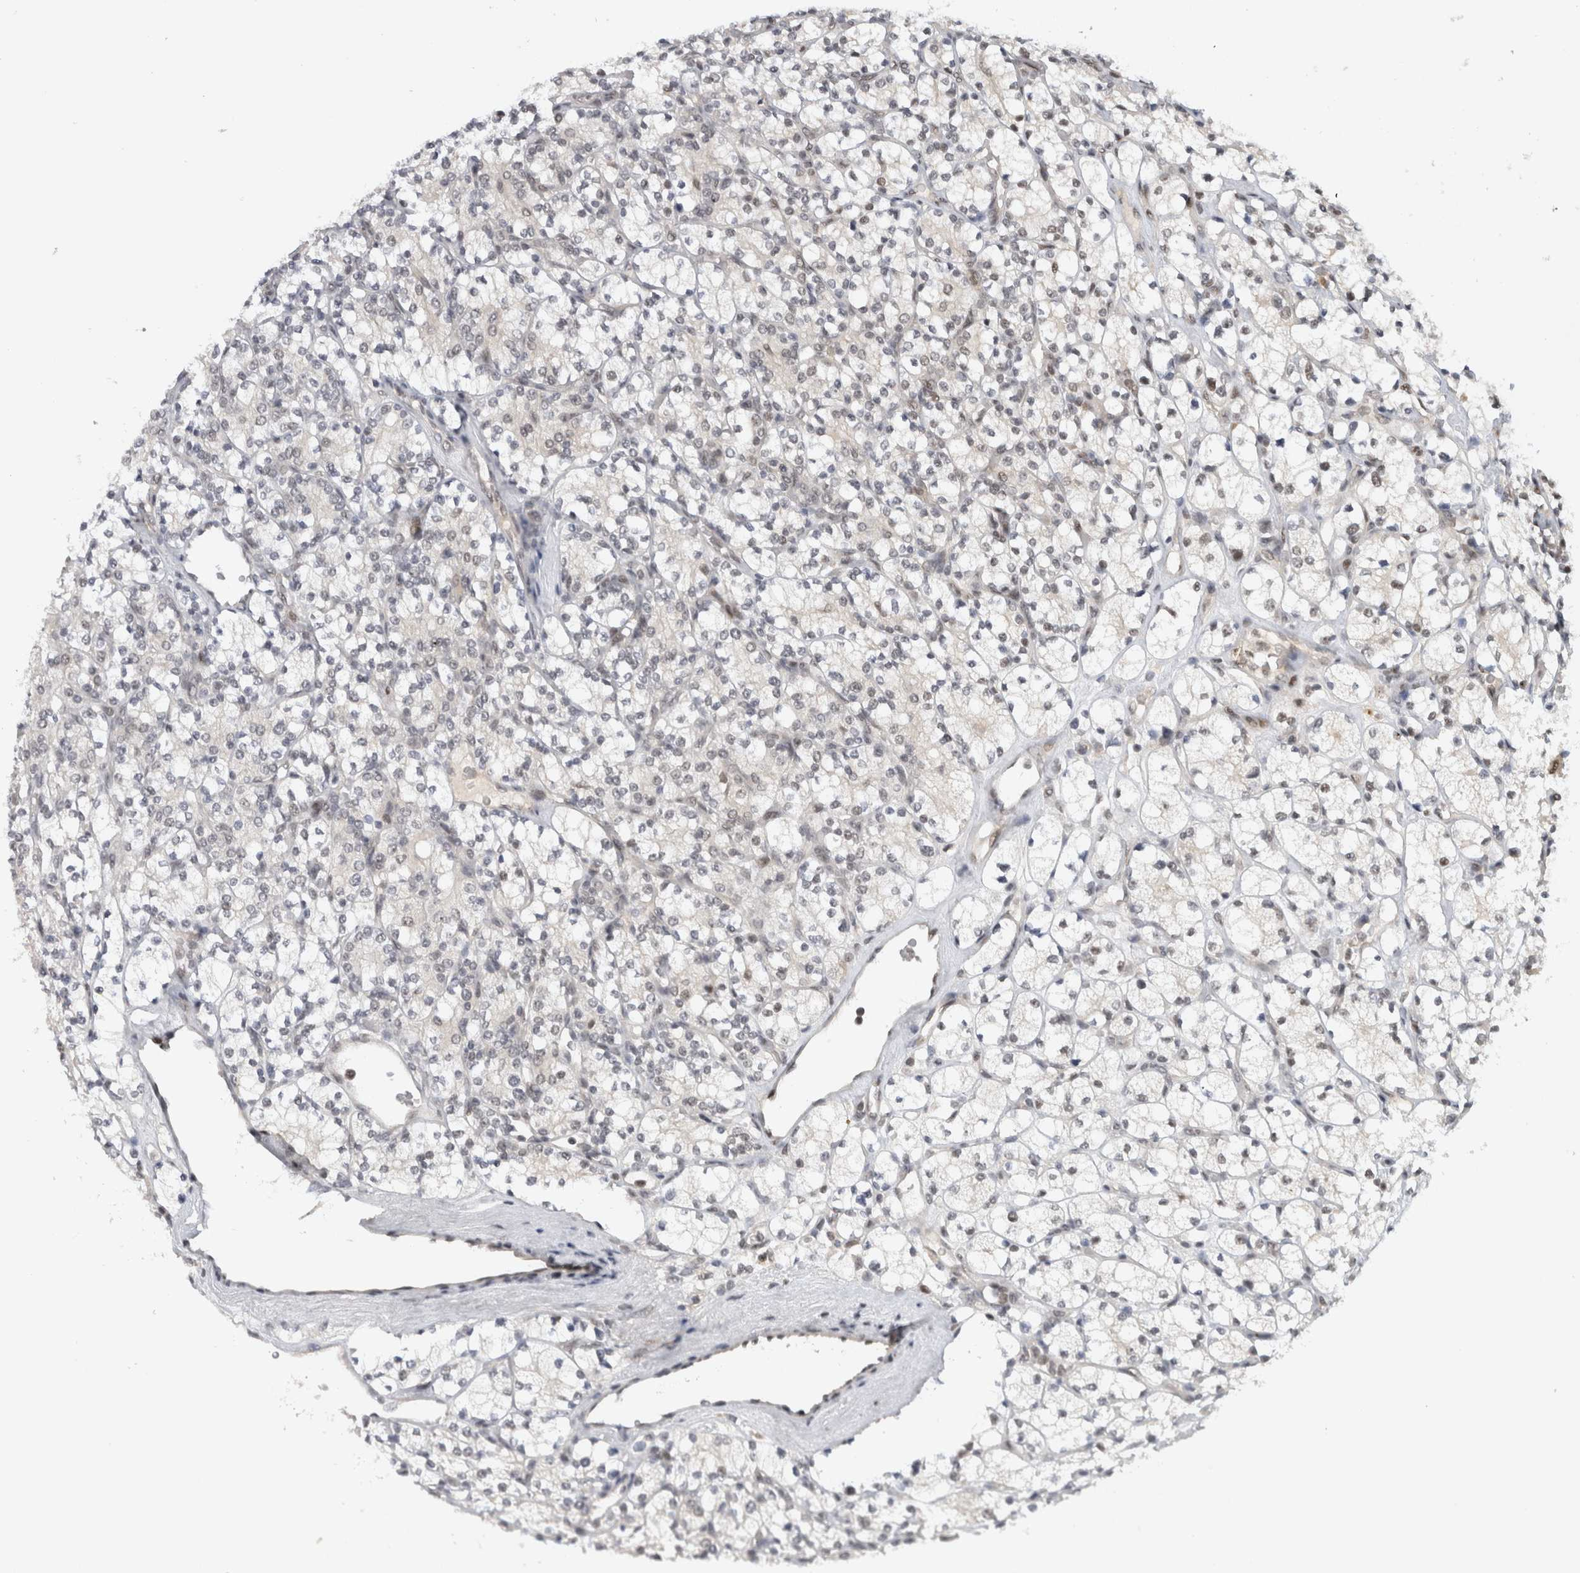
{"staining": {"intensity": "weak", "quantity": "<25%", "location": "nuclear"}, "tissue": "renal cancer", "cell_type": "Tumor cells", "image_type": "cancer", "snomed": [{"axis": "morphology", "description": "Adenocarcinoma, NOS"}, {"axis": "topography", "description": "Kidney"}], "caption": "An image of human renal cancer is negative for staining in tumor cells. (Brightfield microscopy of DAB (3,3'-diaminobenzidine) immunohistochemistry (IHC) at high magnification).", "gene": "HESX1", "patient": {"sex": "male", "age": 77}}